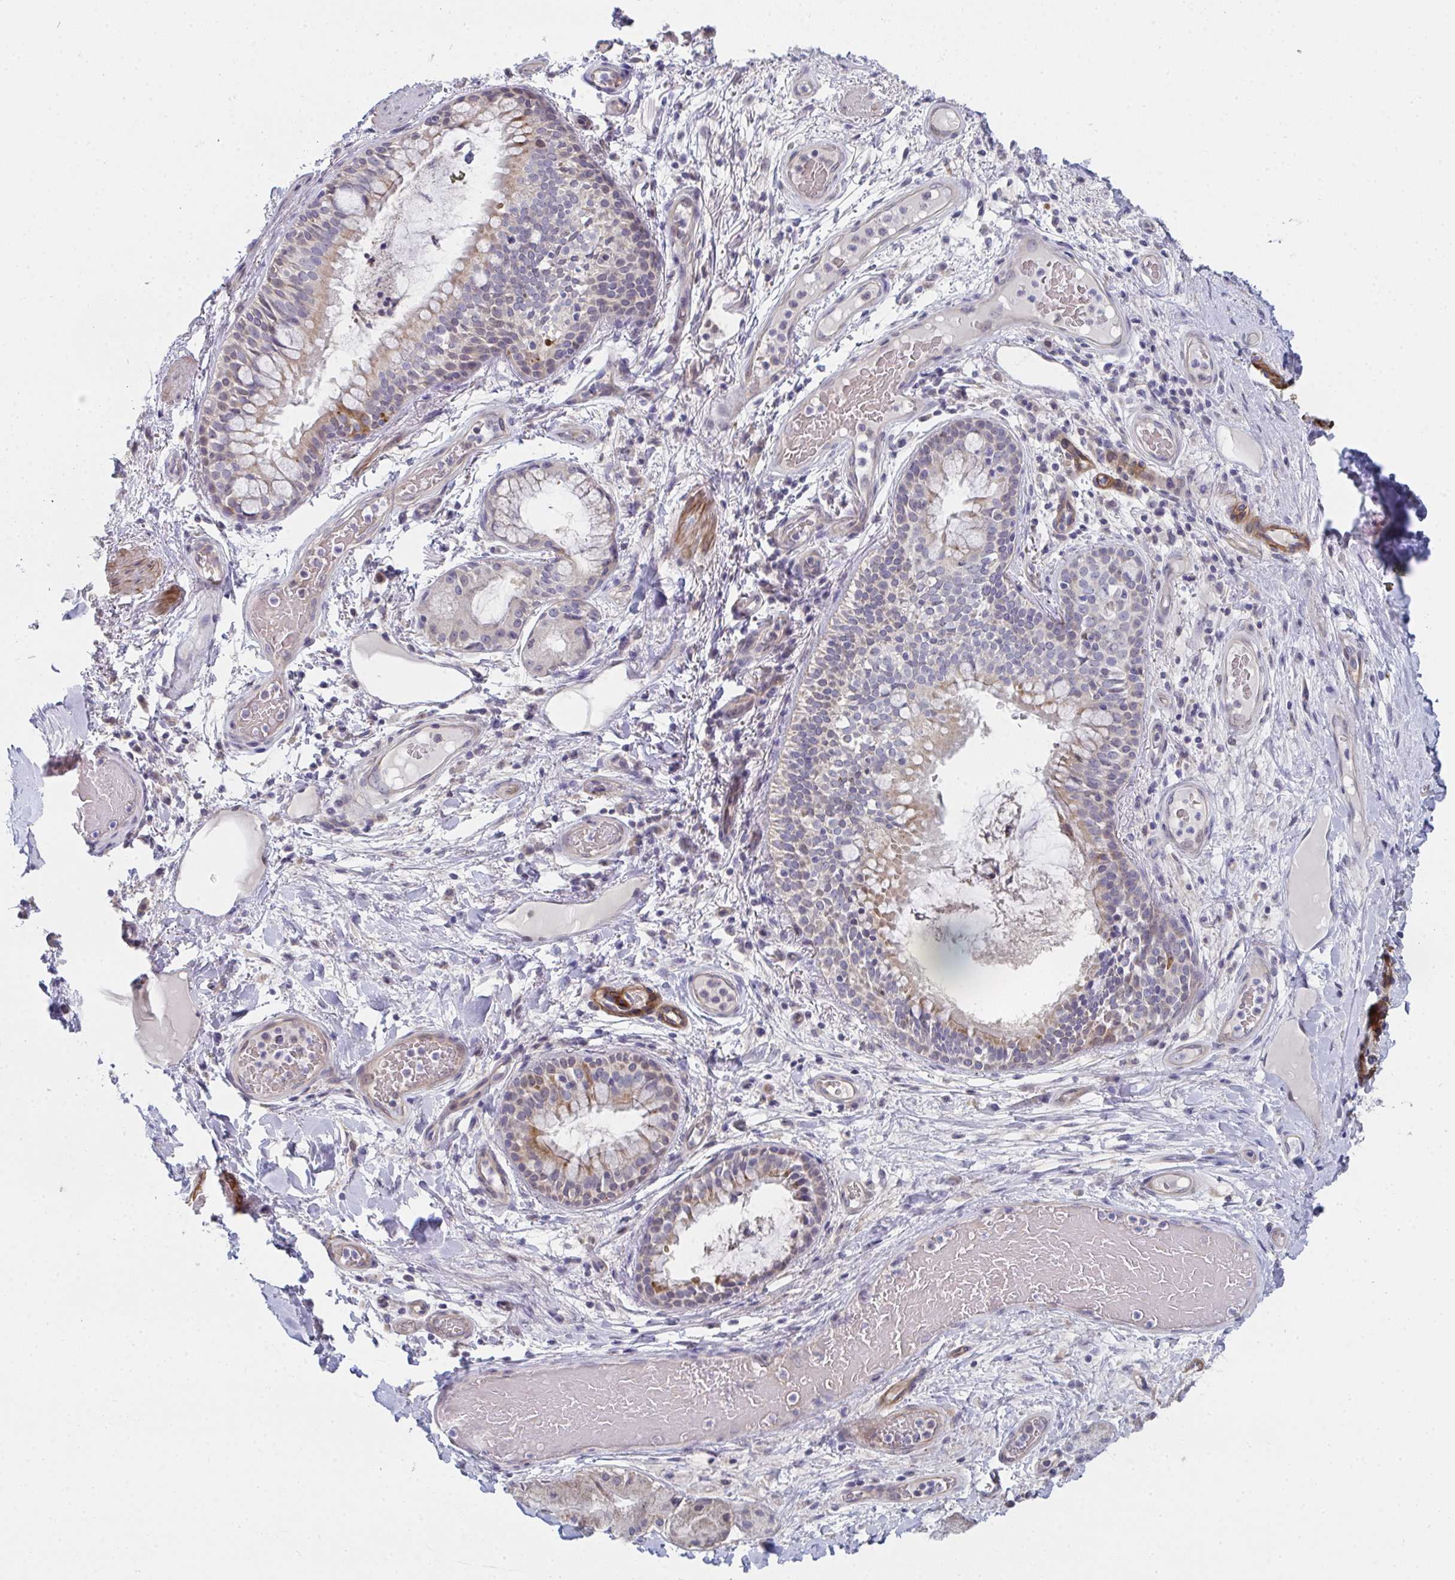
{"staining": {"intensity": "negative", "quantity": "none", "location": "none"}, "tissue": "adipose tissue", "cell_type": "Adipocytes", "image_type": "normal", "snomed": [{"axis": "morphology", "description": "Normal tissue, NOS"}, {"axis": "topography", "description": "Cartilage tissue"}, {"axis": "topography", "description": "Bronchus"}], "caption": "Human adipose tissue stained for a protein using immunohistochemistry displays no positivity in adipocytes.", "gene": "VWDE", "patient": {"sex": "male", "age": 64}}